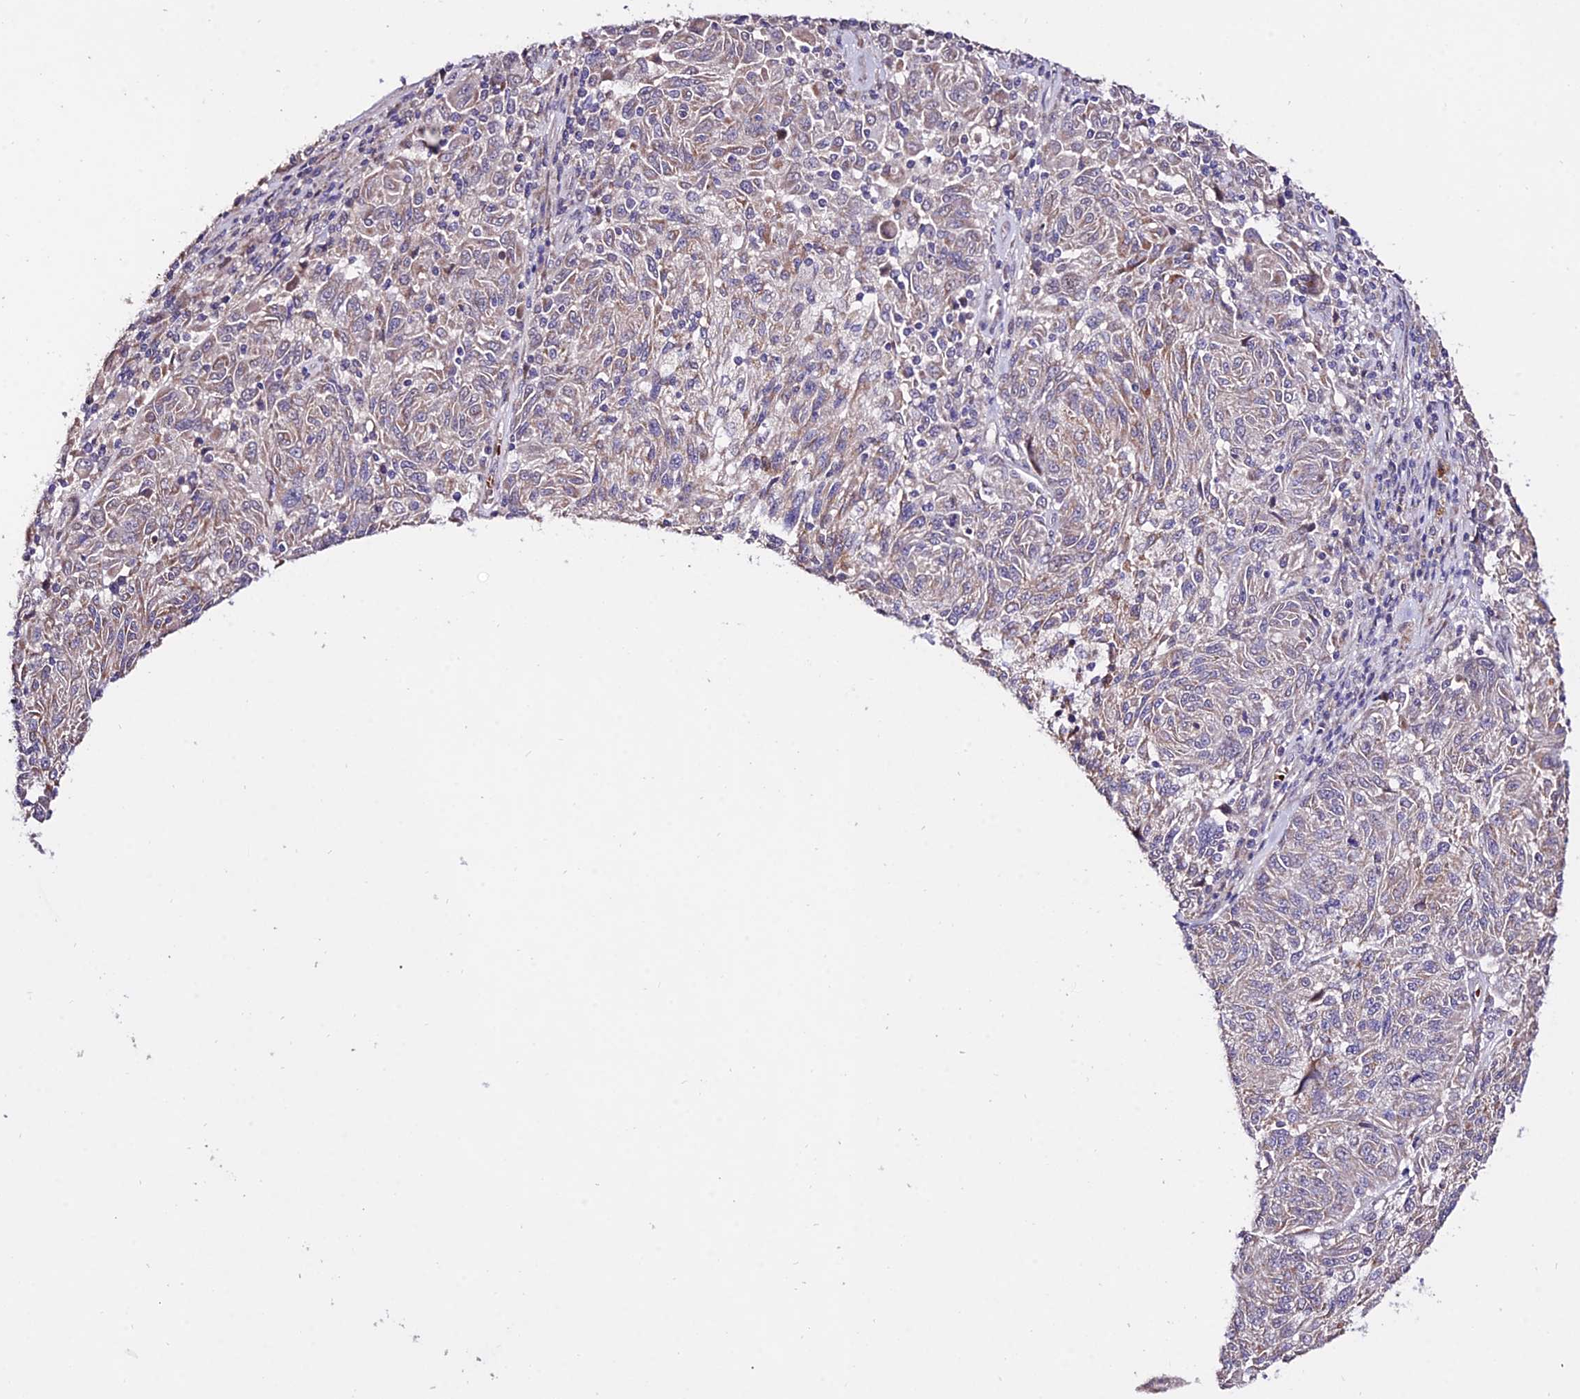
{"staining": {"intensity": "weak", "quantity": "25%-75%", "location": "cytoplasmic/membranous"}, "tissue": "melanoma", "cell_type": "Tumor cells", "image_type": "cancer", "snomed": [{"axis": "morphology", "description": "Malignant melanoma, NOS"}, {"axis": "topography", "description": "Skin"}], "caption": "A brown stain shows weak cytoplasmic/membranous staining of a protein in melanoma tumor cells.", "gene": "WDR5B", "patient": {"sex": "male", "age": 53}}